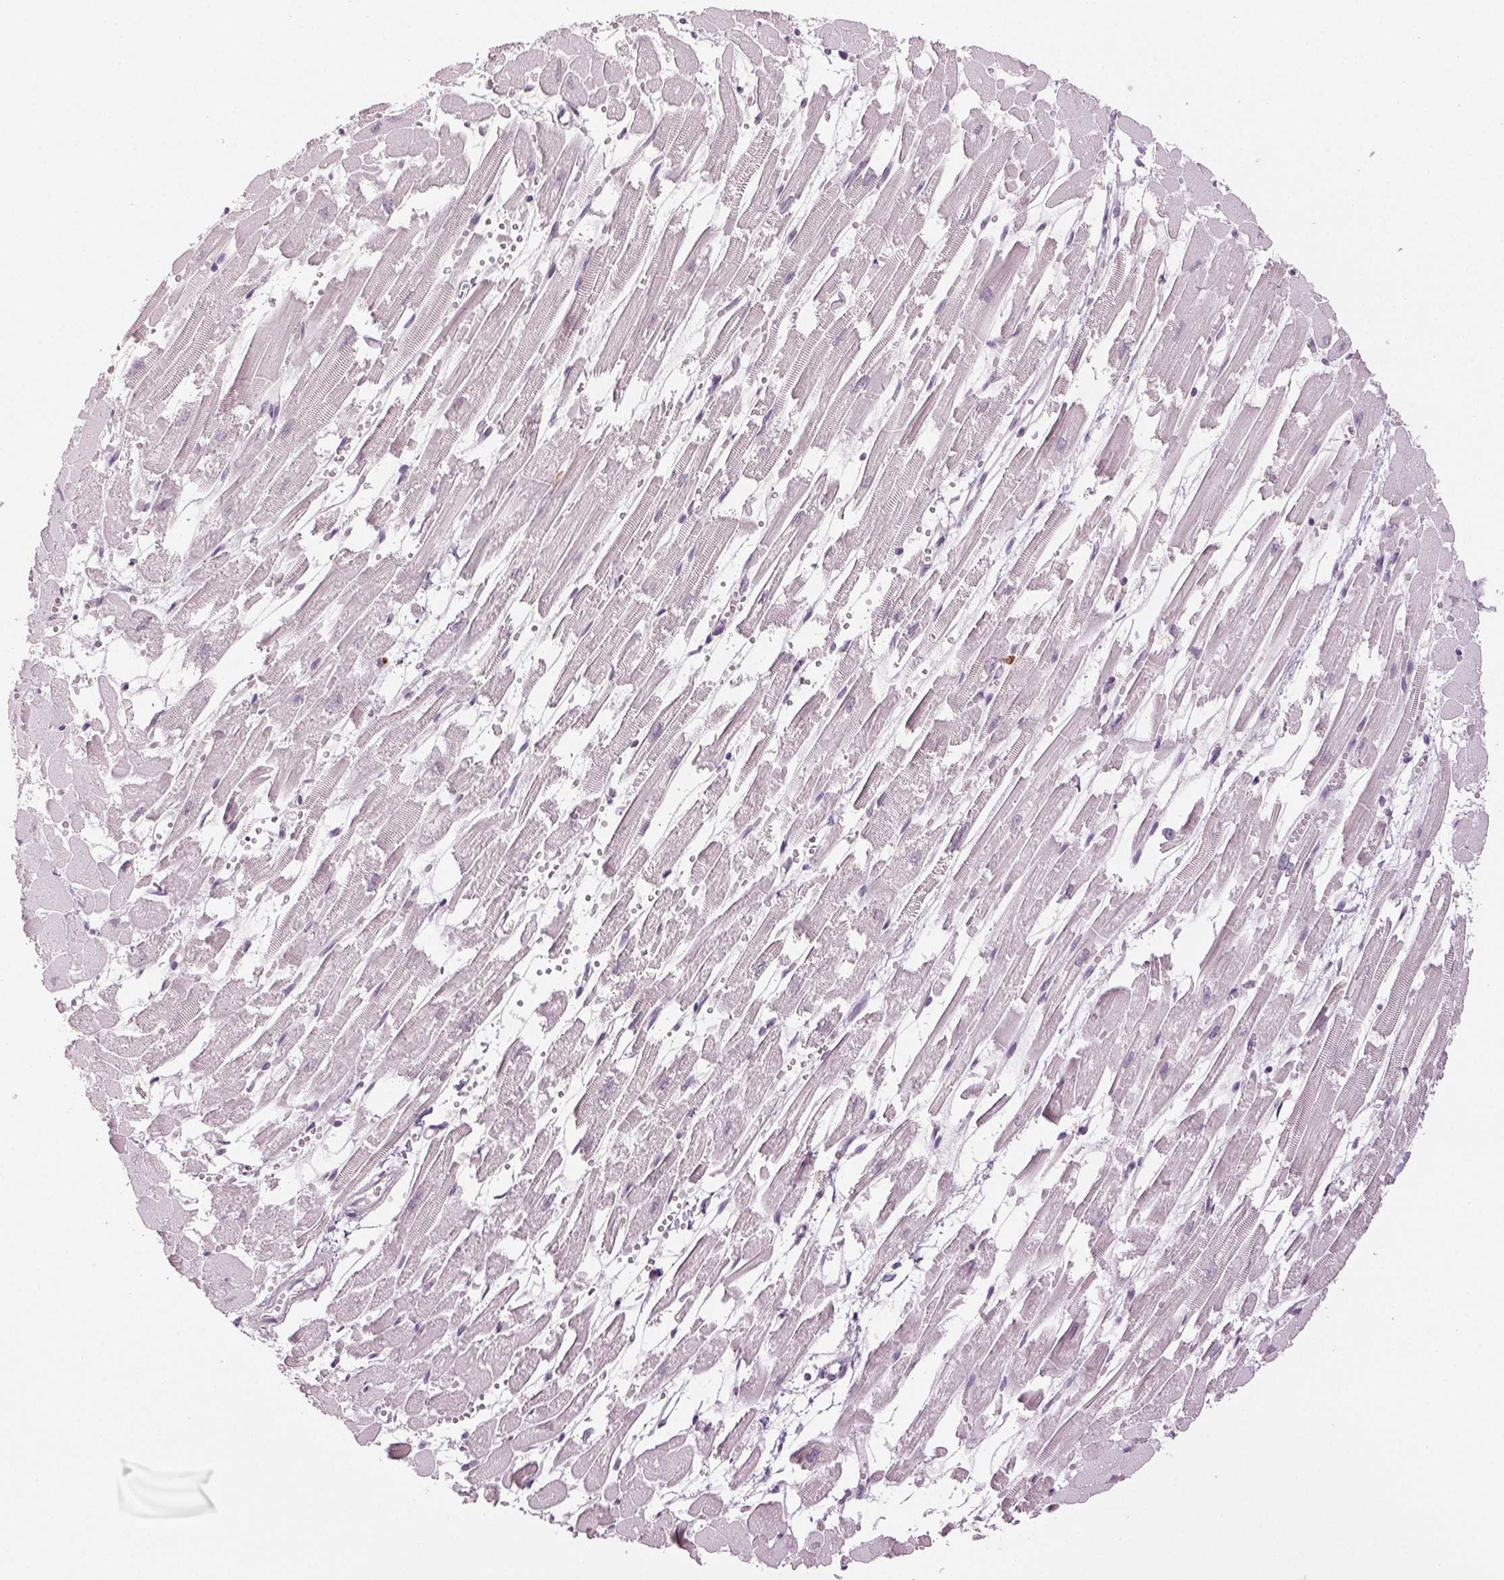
{"staining": {"intensity": "negative", "quantity": "none", "location": "none"}, "tissue": "heart muscle", "cell_type": "Cardiomyocytes", "image_type": "normal", "snomed": [{"axis": "morphology", "description": "Normal tissue, NOS"}, {"axis": "topography", "description": "Heart"}], "caption": "This photomicrograph is of benign heart muscle stained with immunohistochemistry to label a protein in brown with the nuclei are counter-stained blue. There is no positivity in cardiomyocytes.", "gene": "LTF", "patient": {"sex": "female", "age": 52}}